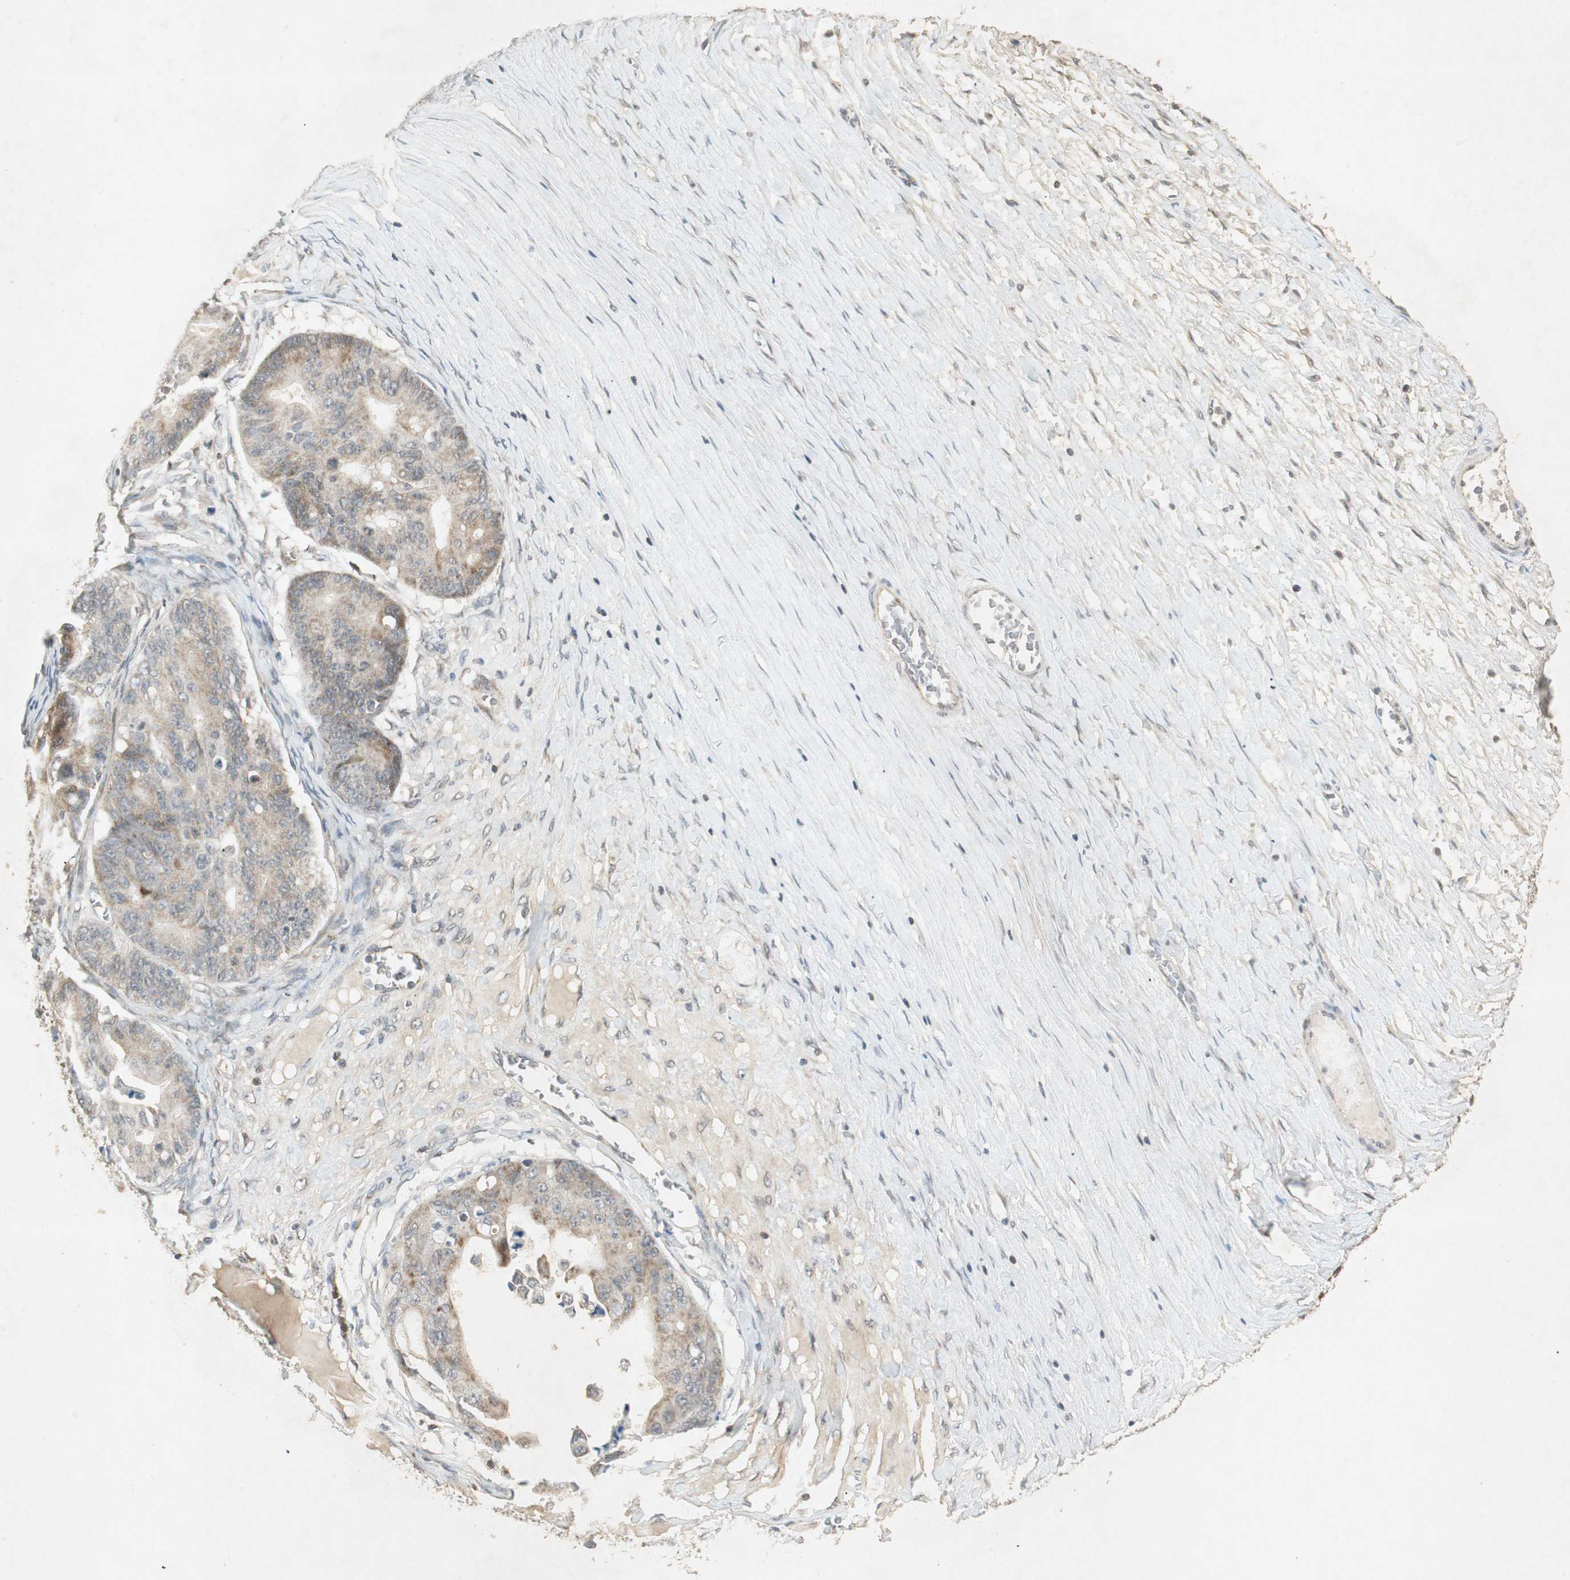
{"staining": {"intensity": "weak", "quantity": ">75%", "location": "cytoplasmic/membranous"}, "tissue": "ovarian cancer", "cell_type": "Tumor cells", "image_type": "cancer", "snomed": [{"axis": "morphology", "description": "Cystadenocarcinoma, mucinous, NOS"}, {"axis": "topography", "description": "Ovary"}], "caption": "An immunohistochemistry (IHC) image of neoplastic tissue is shown. Protein staining in brown shows weak cytoplasmic/membranous positivity in ovarian cancer (mucinous cystadenocarcinoma) within tumor cells. The staining was performed using DAB (3,3'-diaminobenzidine), with brown indicating positive protein expression. Nuclei are stained blue with hematoxylin.", "gene": "USP2", "patient": {"sex": "female", "age": 37}}